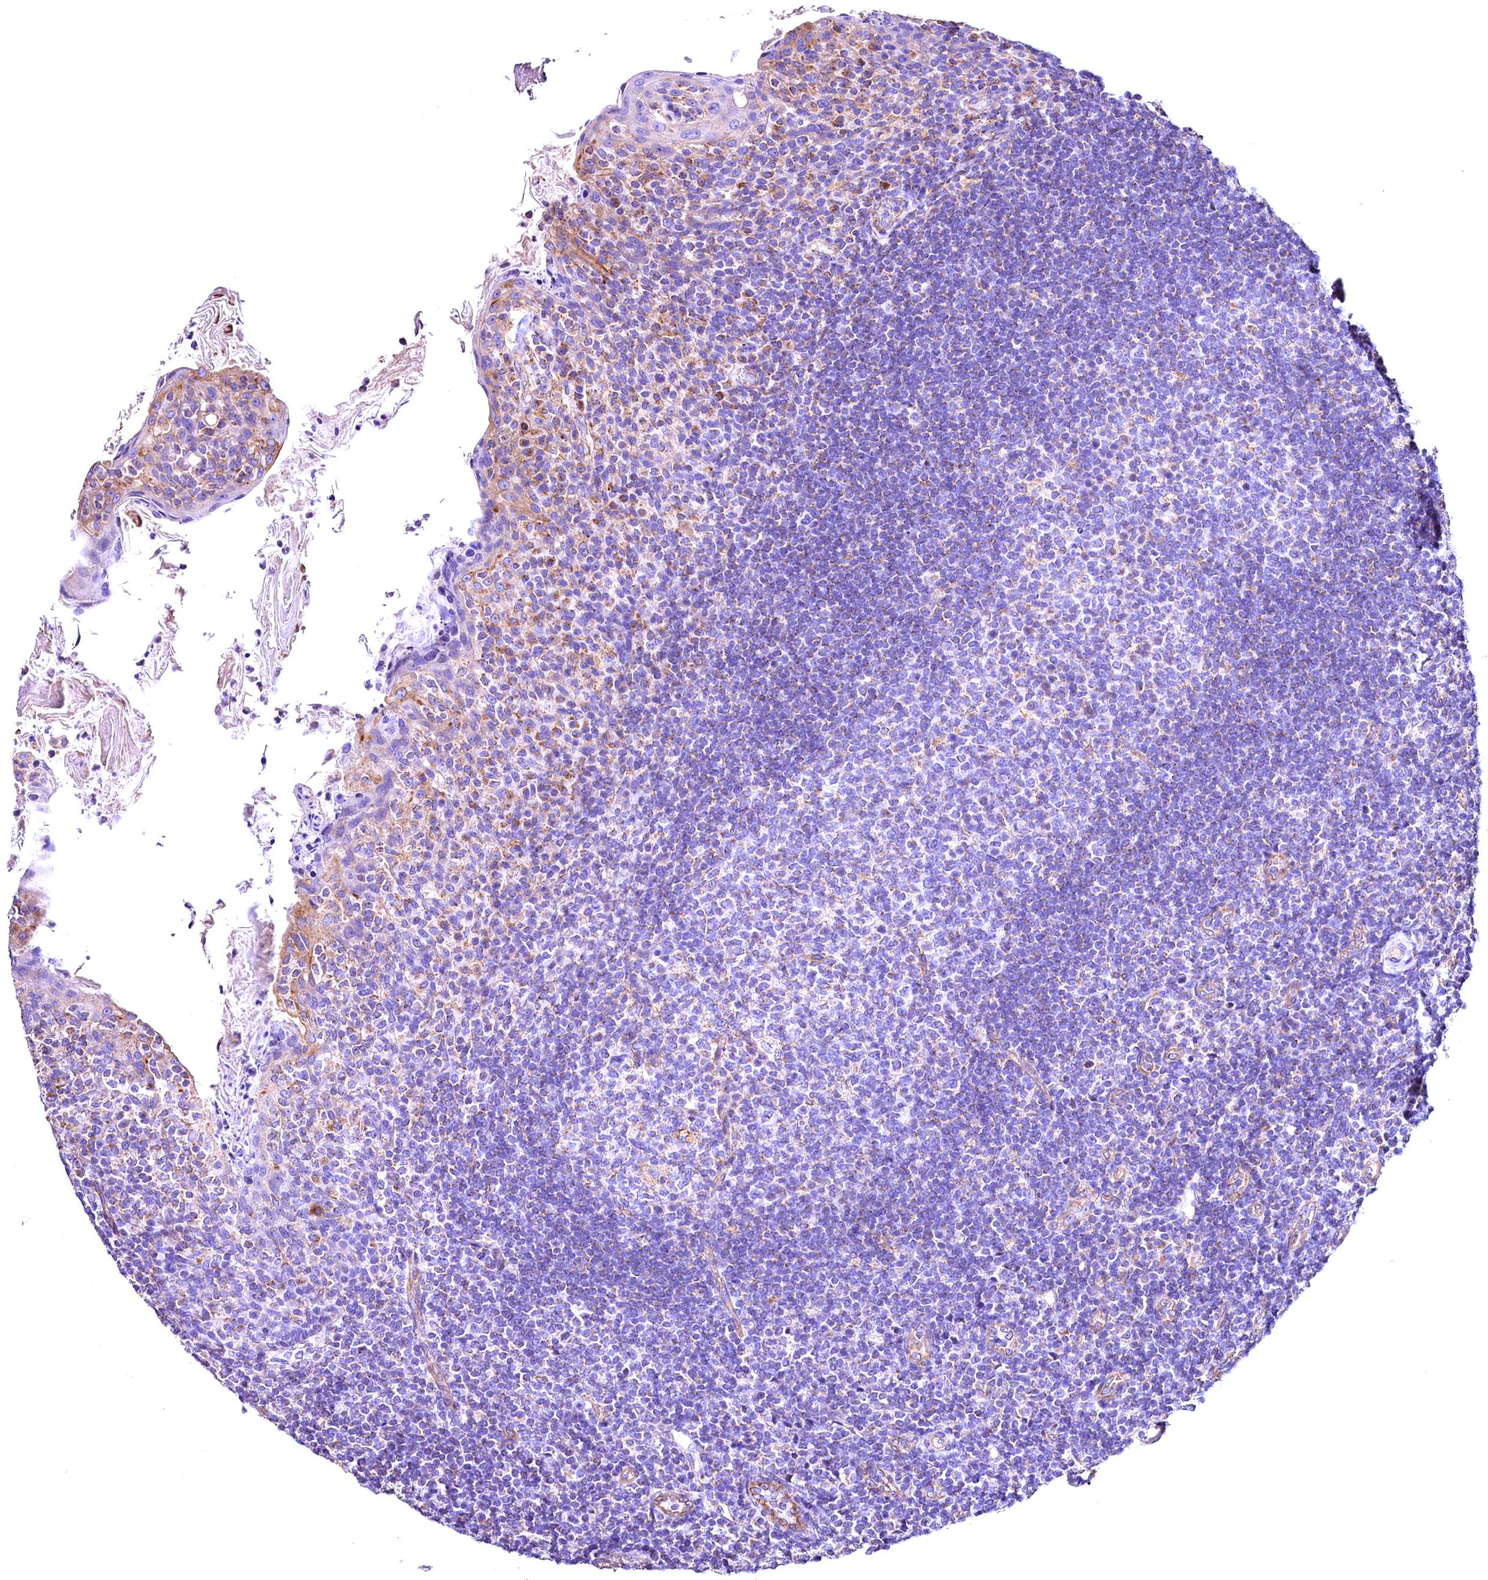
{"staining": {"intensity": "negative", "quantity": "none", "location": "none"}, "tissue": "tonsil", "cell_type": "Germinal center cells", "image_type": "normal", "snomed": [{"axis": "morphology", "description": "Normal tissue, NOS"}, {"axis": "topography", "description": "Tonsil"}], "caption": "Tonsil was stained to show a protein in brown. There is no significant positivity in germinal center cells. Brightfield microscopy of IHC stained with DAB (3,3'-diaminobenzidine) (brown) and hematoxylin (blue), captured at high magnification.", "gene": "ACAA2", "patient": {"sex": "female", "age": 10}}